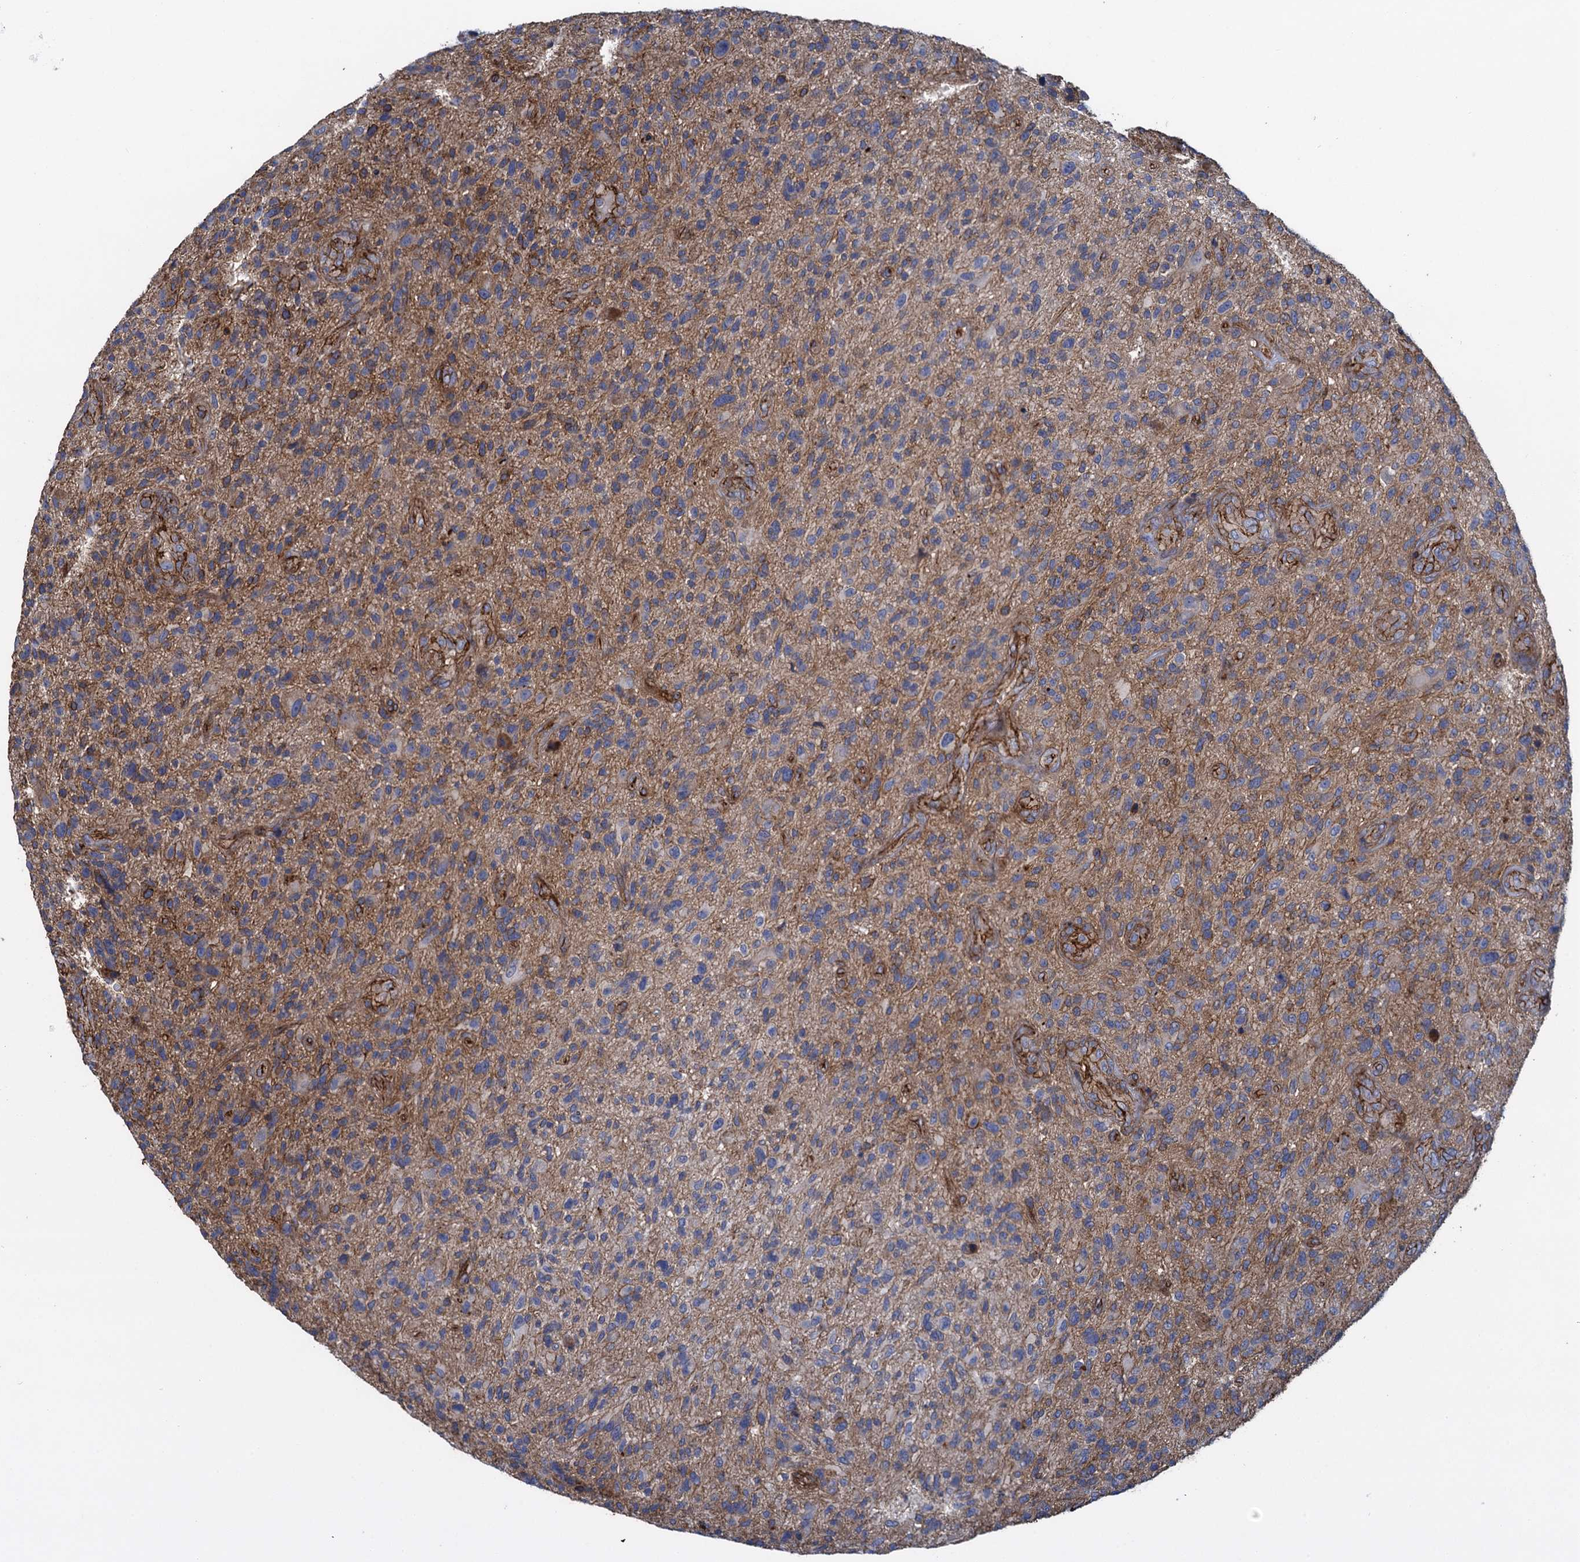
{"staining": {"intensity": "weak", "quantity": "25%-75%", "location": "cytoplasmic/membranous"}, "tissue": "glioma", "cell_type": "Tumor cells", "image_type": "cancer", "snomed": [{"axis": "morphology", "description": "Glioma, malignant, High grade"}, {"axis": "topography", "description": "Brain"}], "caption": "Protein staining demonstrates weak cytoplasmic/membranous positivity in approximately 25%-75% of tumor cells in glioma.", "gene": "PROSER2", "patient": {"sex": "male", "age": 47}}